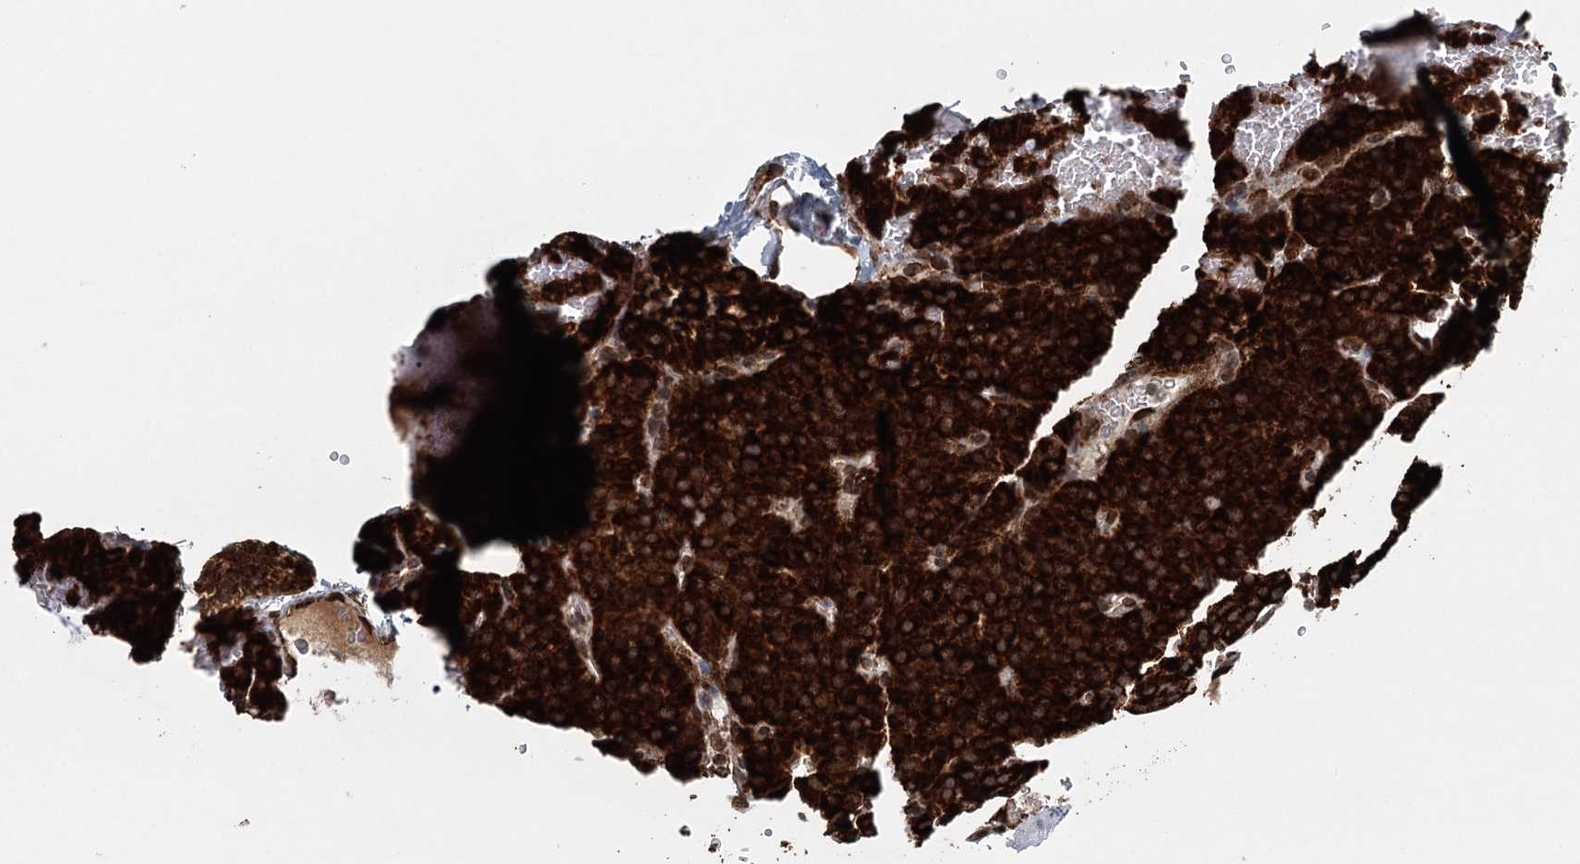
{"staining": {"intensity": "strong", "quantity": ">75%", "location": "cytoplasmic/membranous"}, "tissue": "parathyroid gland", "cell_type": "Glandular cells", "image_type": "normal", "snomed": [{"axis": "morphology", "description": "Normal tissue, NOS"}, {"axis": "morphology", "description": "Adenoma, NOS"}, {"axis": "topography", "description": "Parathyroid gland"}], "caption": "Immunohistochemistry (IHC) of unremarkable human parathyroid gland reveals high levels of strong cytoplasmic/membranous positivity in approximately >75% of glandular cells.", "gene": "BCKDHA", "patient": {"sex": "female", "age": 81}}